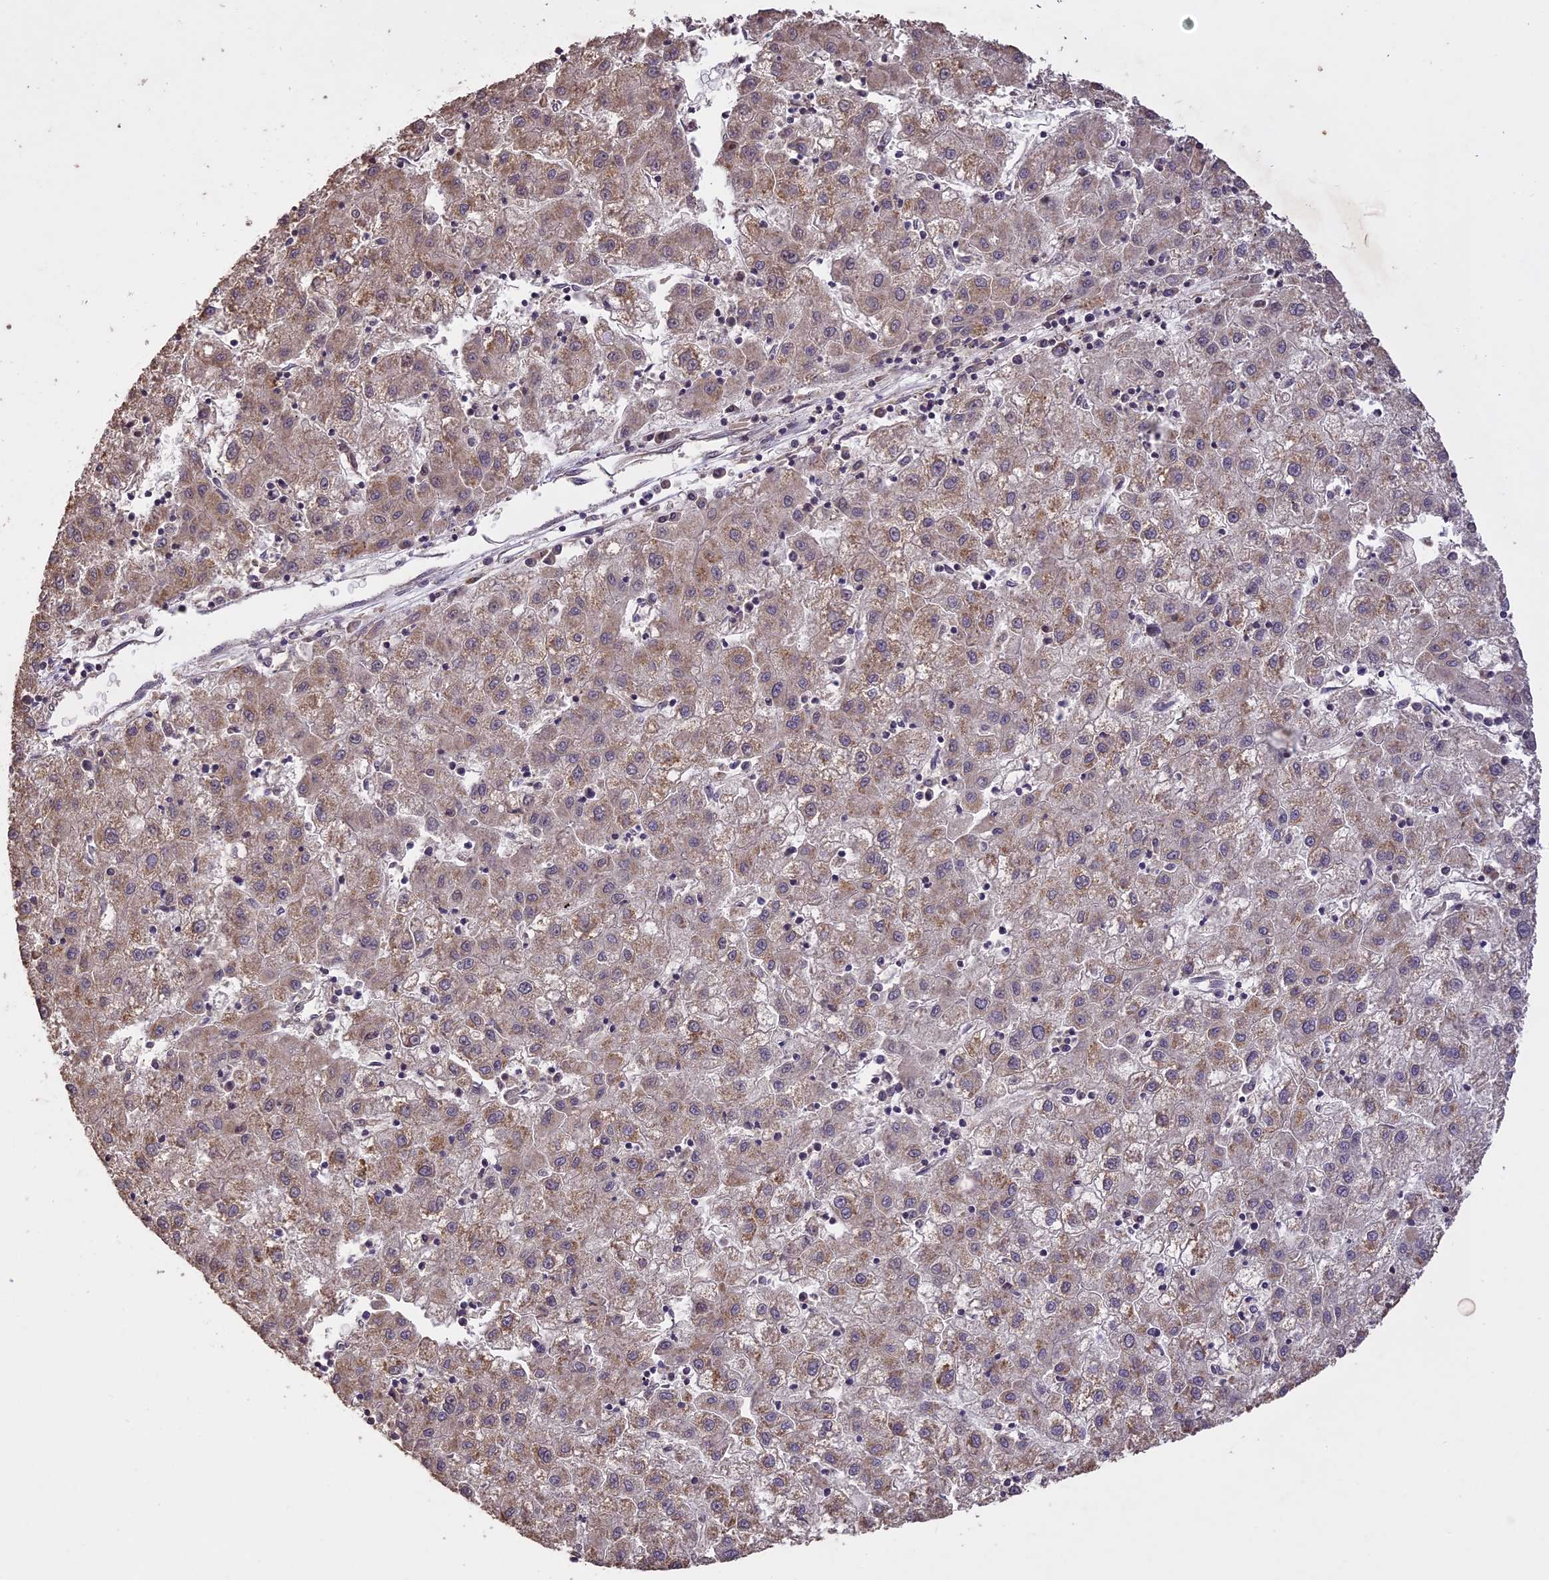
{"staining": {"intensity": "moderate", "quantity": "25%-75%", "location": "cytoplasmic/membranous"}, "tissue": "liver cancer", "cell_type": "Tumor cells", "image_type": "cancer", "snomed": [{"axis": "morphology", "description": "Carcinoma, Hepatocellular, NOS"}, {"axis": "topography", "description": "Liver"}], "caption": "The micrograph displays staining of hepatocellular carcinoma (liver), revealing moderate cytoplasmic/membranous protein staining (brown color) within tumor cells.", "gene": "TIGD7", "patient": {"sex": "male", "age": 72}}